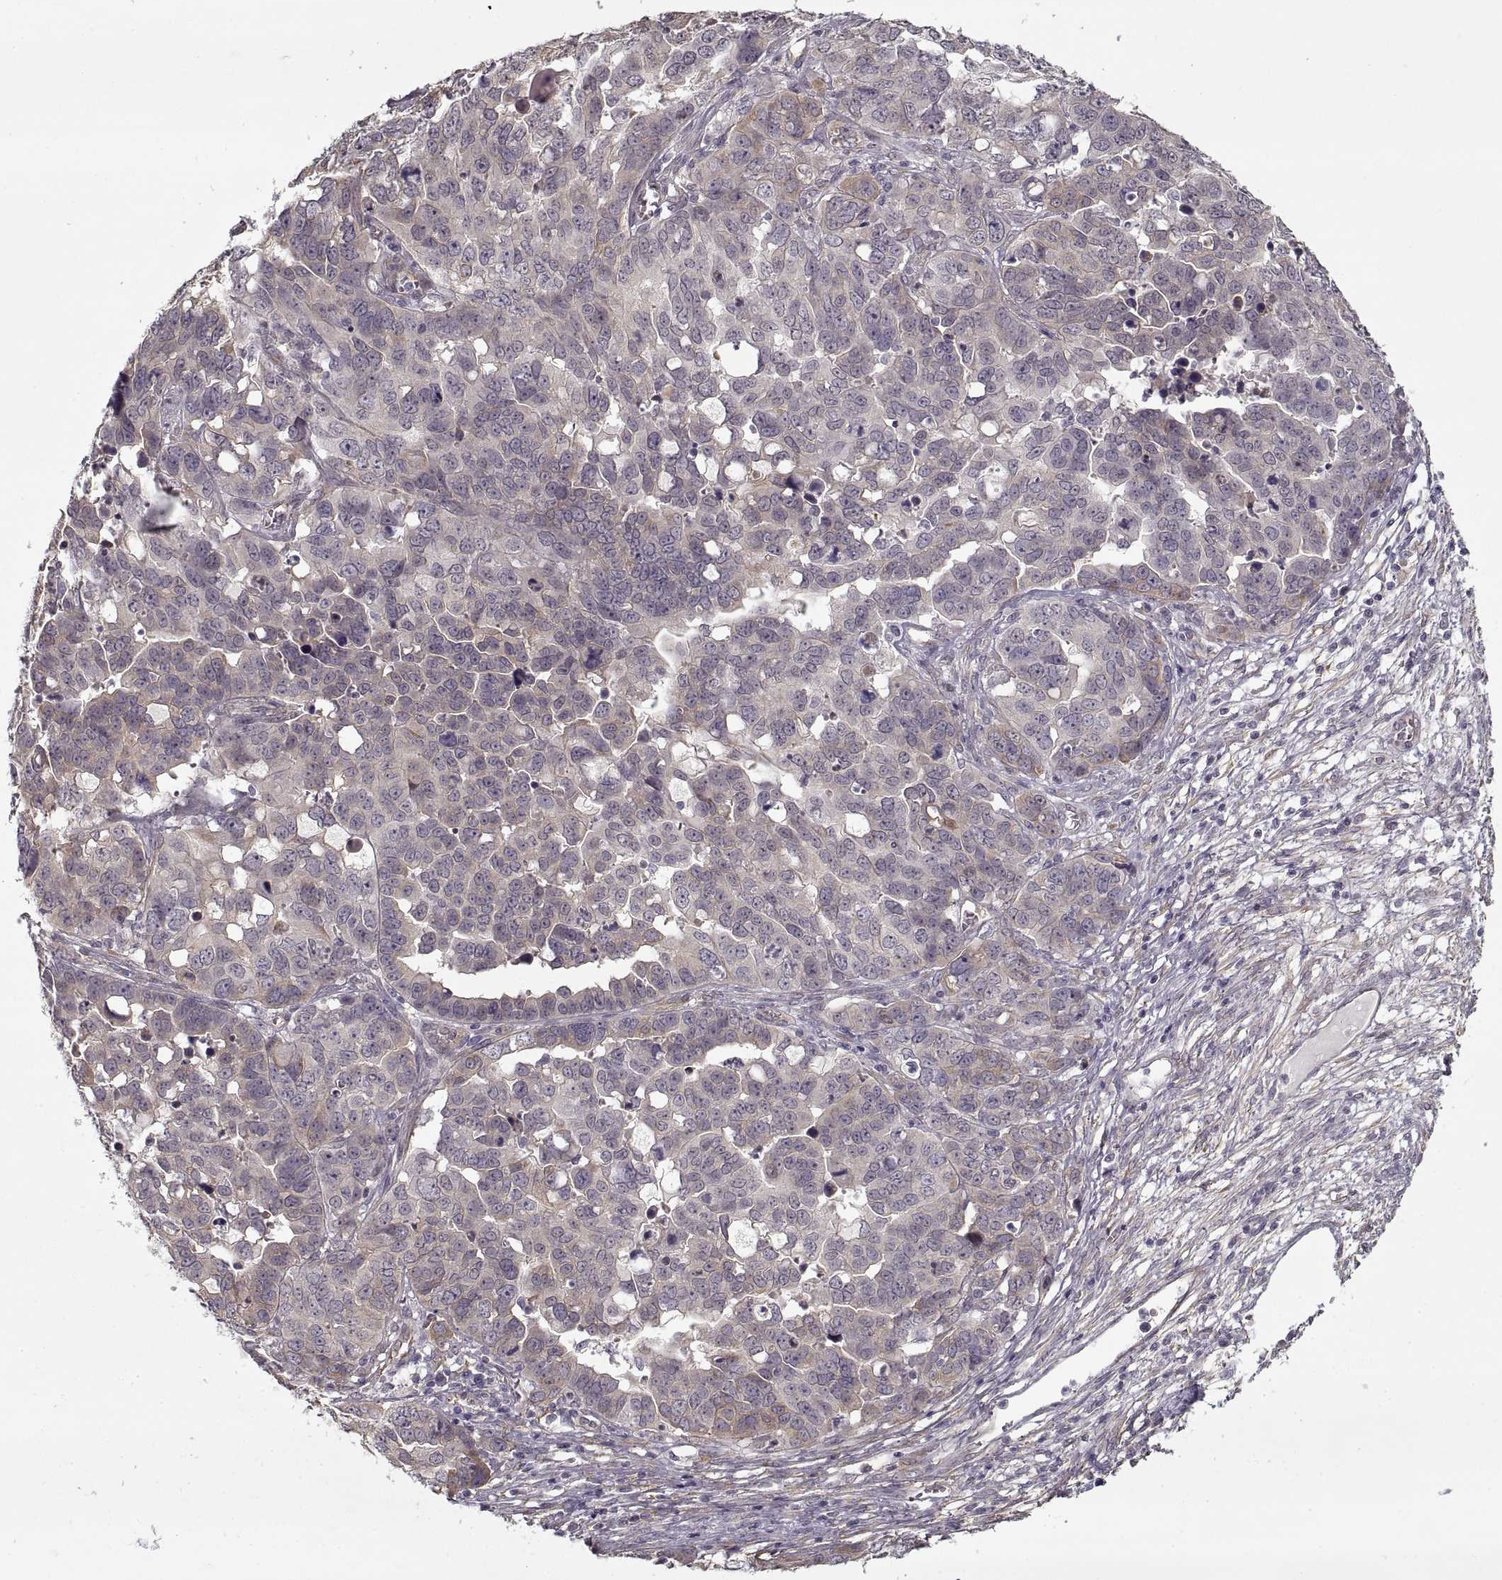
{"staining": {"intensity": "negative", "quantity": "none", "location": "none"}, "tissue": "ovarian cancer", "cell_type": "Tumor cells", "image_type": "cancer", "snomed": [{"axis": "morphology", "description": "Carcinoma, endometroid"}, {"axis": "topography", "description": "Ovary"}], "caption": "Immunohistochemical staining of human ovarian endometroid carcinoma shows no significant staining in tumor cells.", "gene": "LAMB2", "patient": {"sex": "female", "age": 78}}